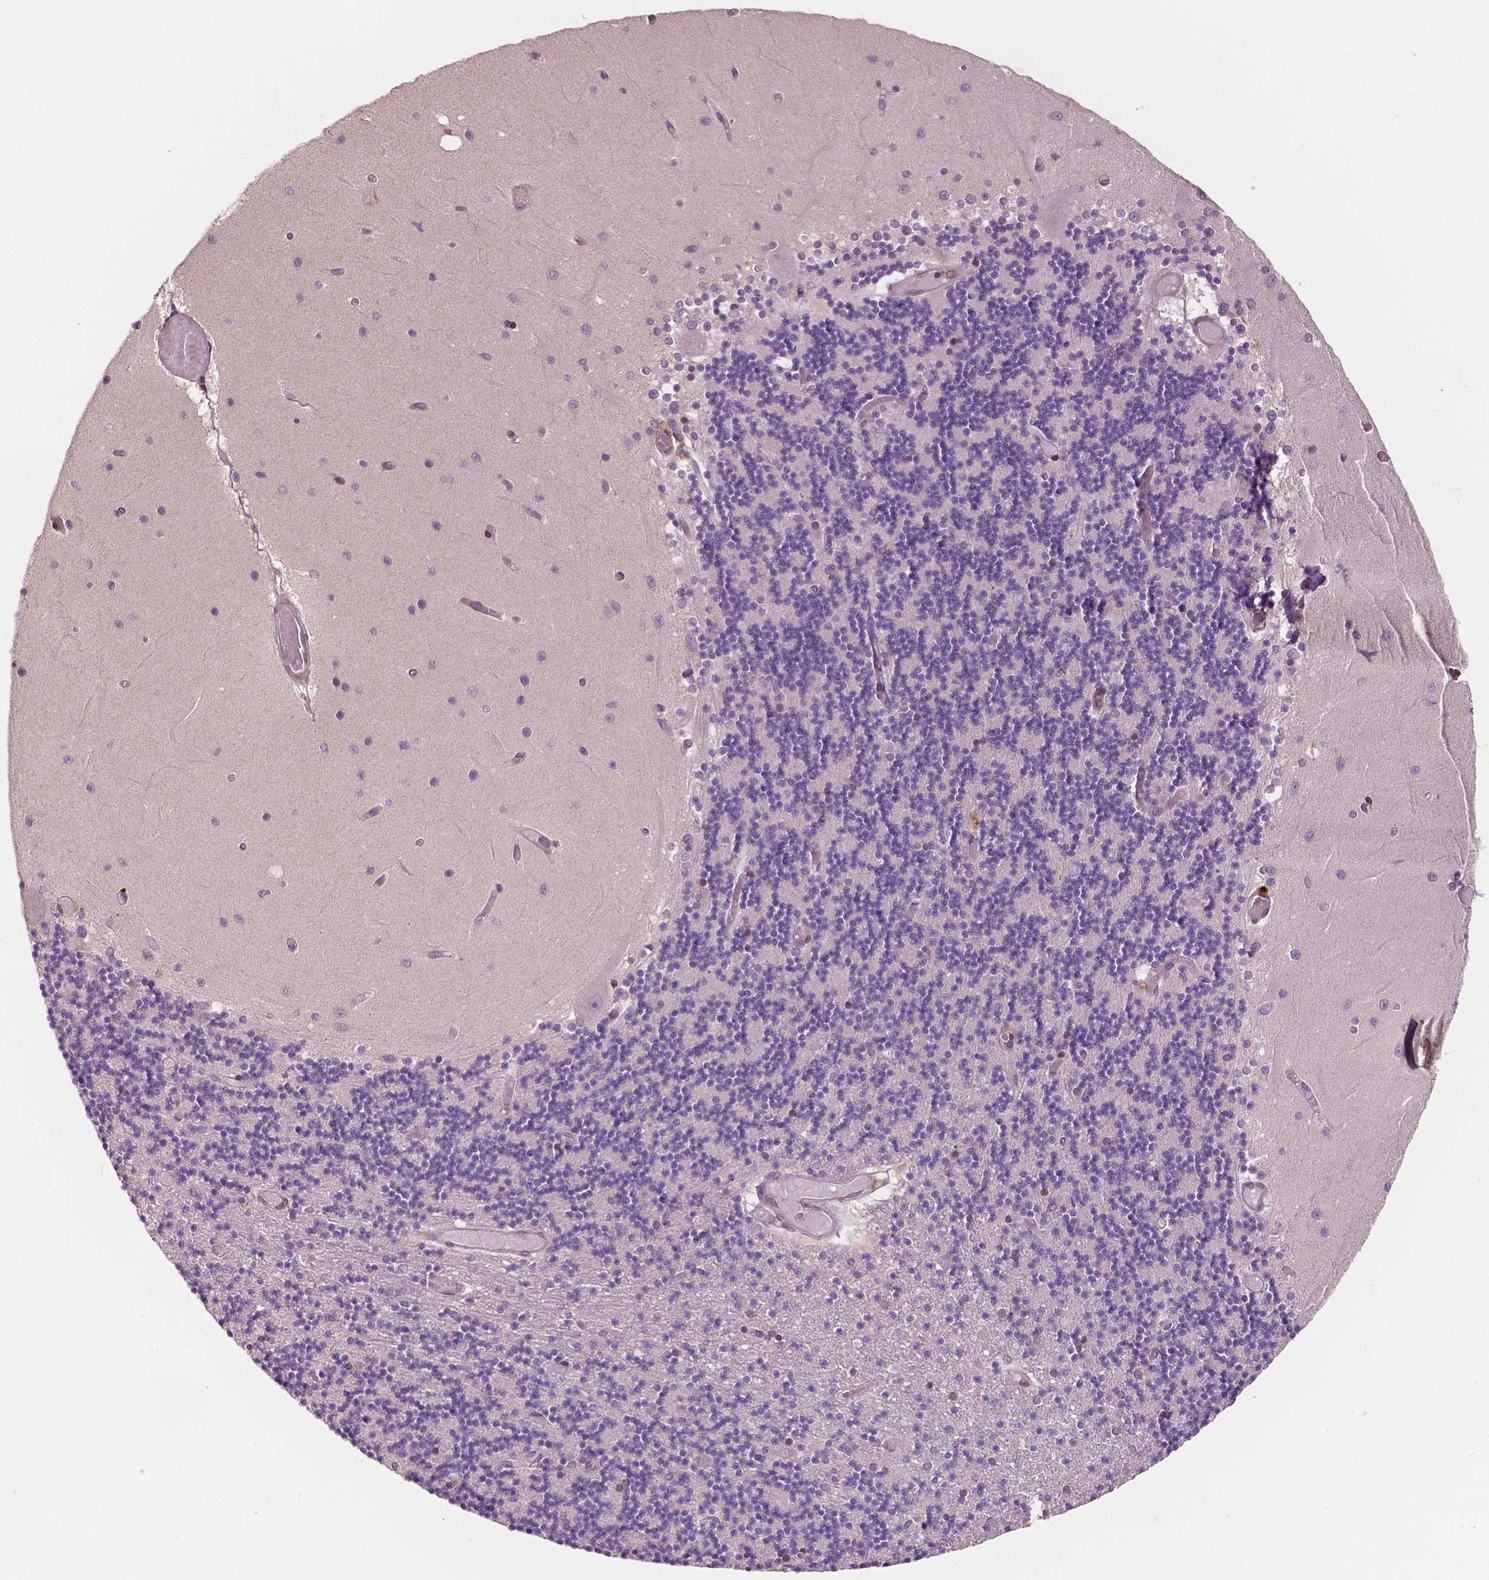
{"staining": {"intensity": "negative", "quantity": "none", "location": "none"}, "tissue": "cerebellum", "cell_type": "Cells in granular layer", "image_type": "normal", "snomed": [{"axis": "morphology", "description": "Normal tissue, NOS"}, {"axis": "topography", "description": "Cerebellum"}], "caption": "Cells in granular layer show no significant protein positivity in normal cerebellum.", "gene": "G3BP1", "patient": {"sex": "female", "age": 28}}